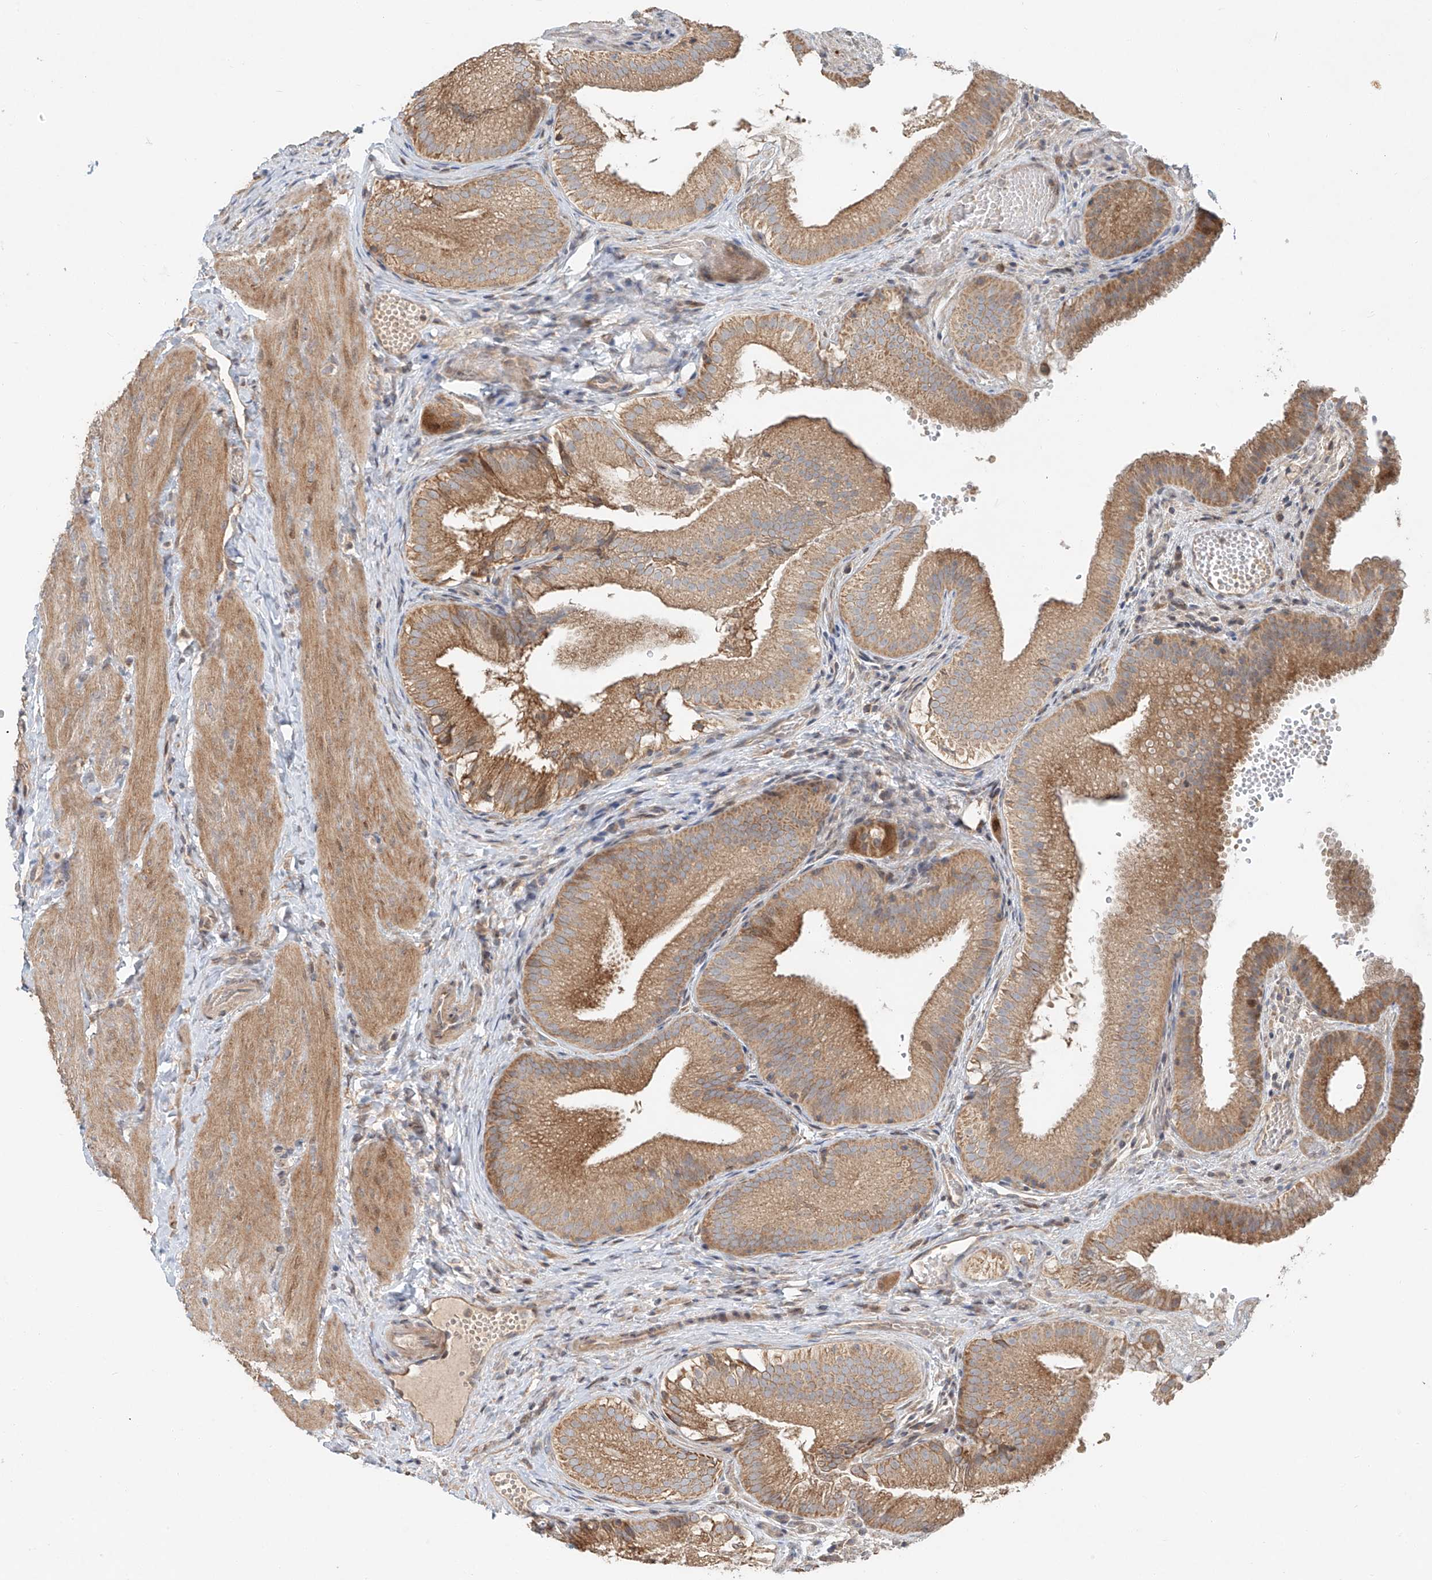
{"staining": {"intensity": "moderate", "quantity": ">75%", "location": "cytoplasmic/membranous"}, "tissue": "gallbladder", "cell_type": "Glandular cells", "image_type": "normal", "snomed": [{"axis": "morphology", "description": "Normal tissue, NOS"}, {"axis": "topography", "description": "Gallbladder"}], "caption": "Normal gallbladder exhibits moderate cytoplasmic/membranous expression in approximately >75% of glandular cells.", "gene": "TMEM61", "patient": {"sex": "female", "age": 30}}